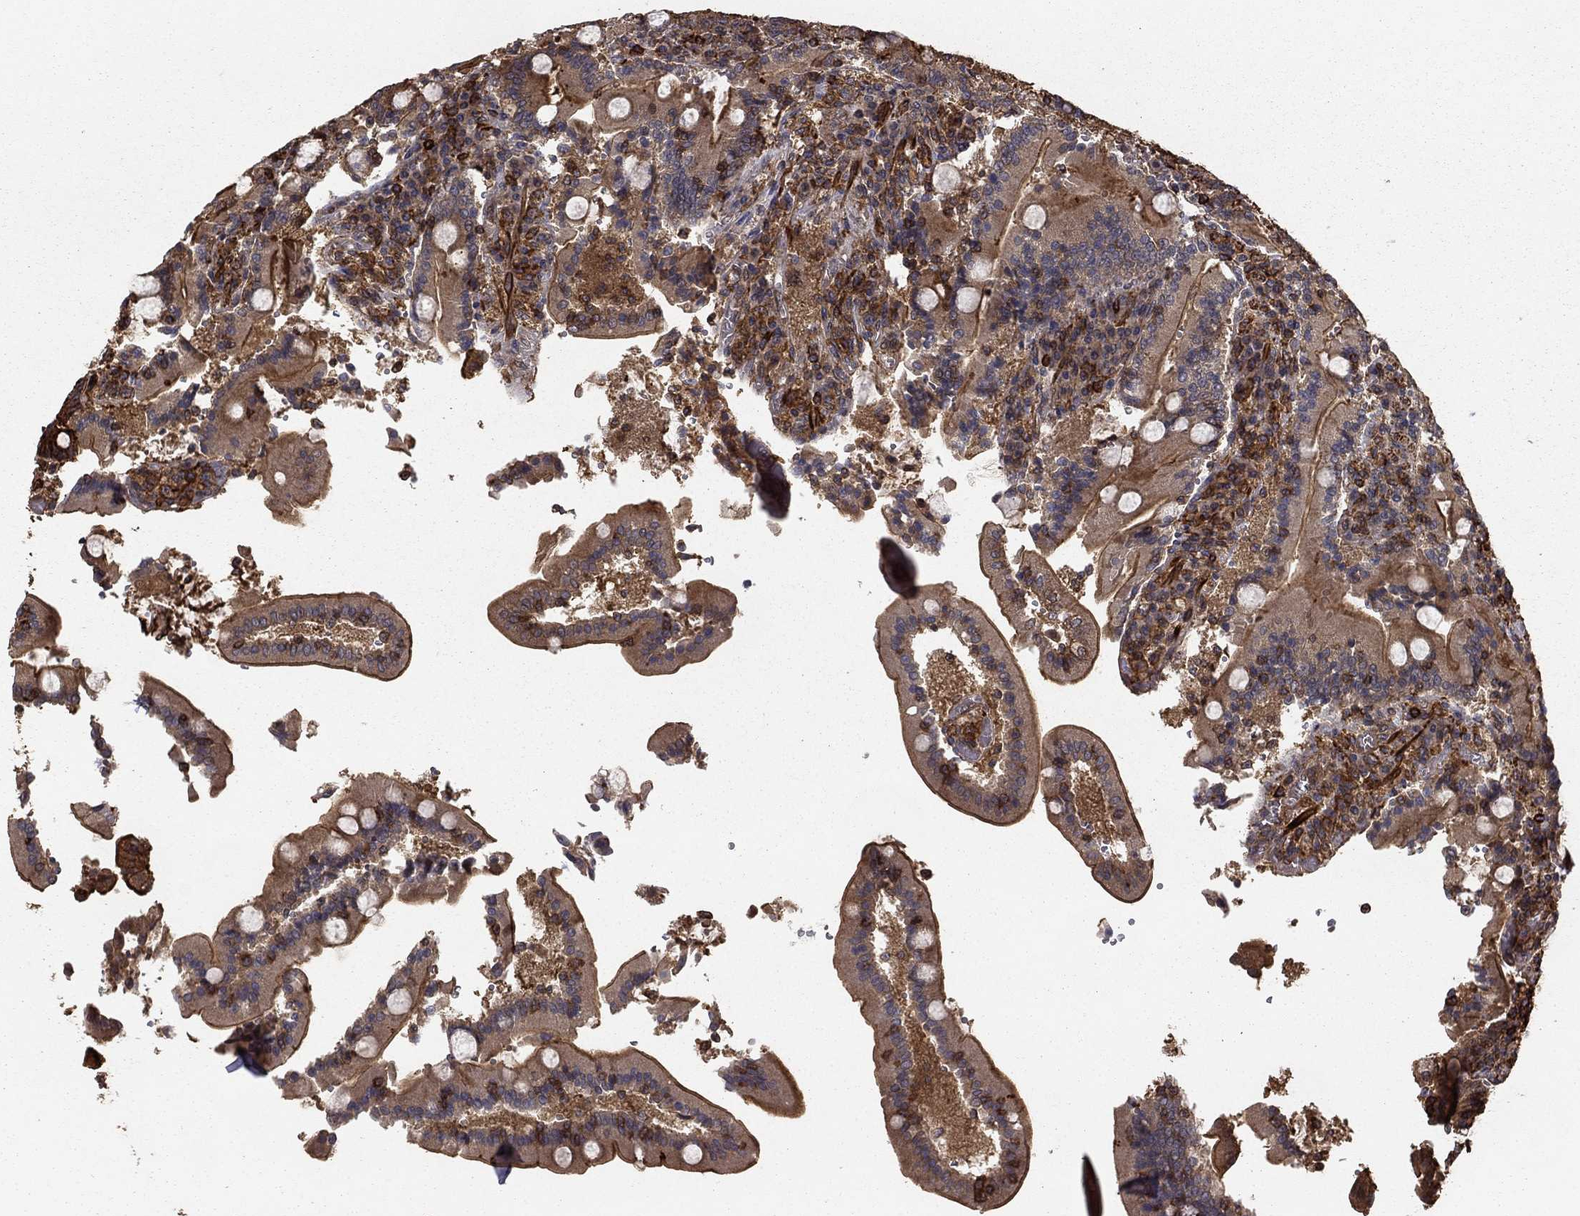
{"staining": {"intensity": "moderate", "quantity": "25%-75%", "location": "cytoplasmic/membranous"}, "tissue": "duodenum", "cell_type": "Glandular cells", "image_type": "normal", "snomed": [{"axis": "morphology", "description": "Normal tissue, NOS"}, {"axis": "topography", "description": "Duodenum"}], "caption": "The micrograph demonstrates immunohistochemical staining of benign duodenum. There is moderate cytoplasmic/membranous positivity is appreciated in approximately 25%-75% of glandular cells.", "gene": "HABP4", "patient": {"sex": "female", "age": 62}}